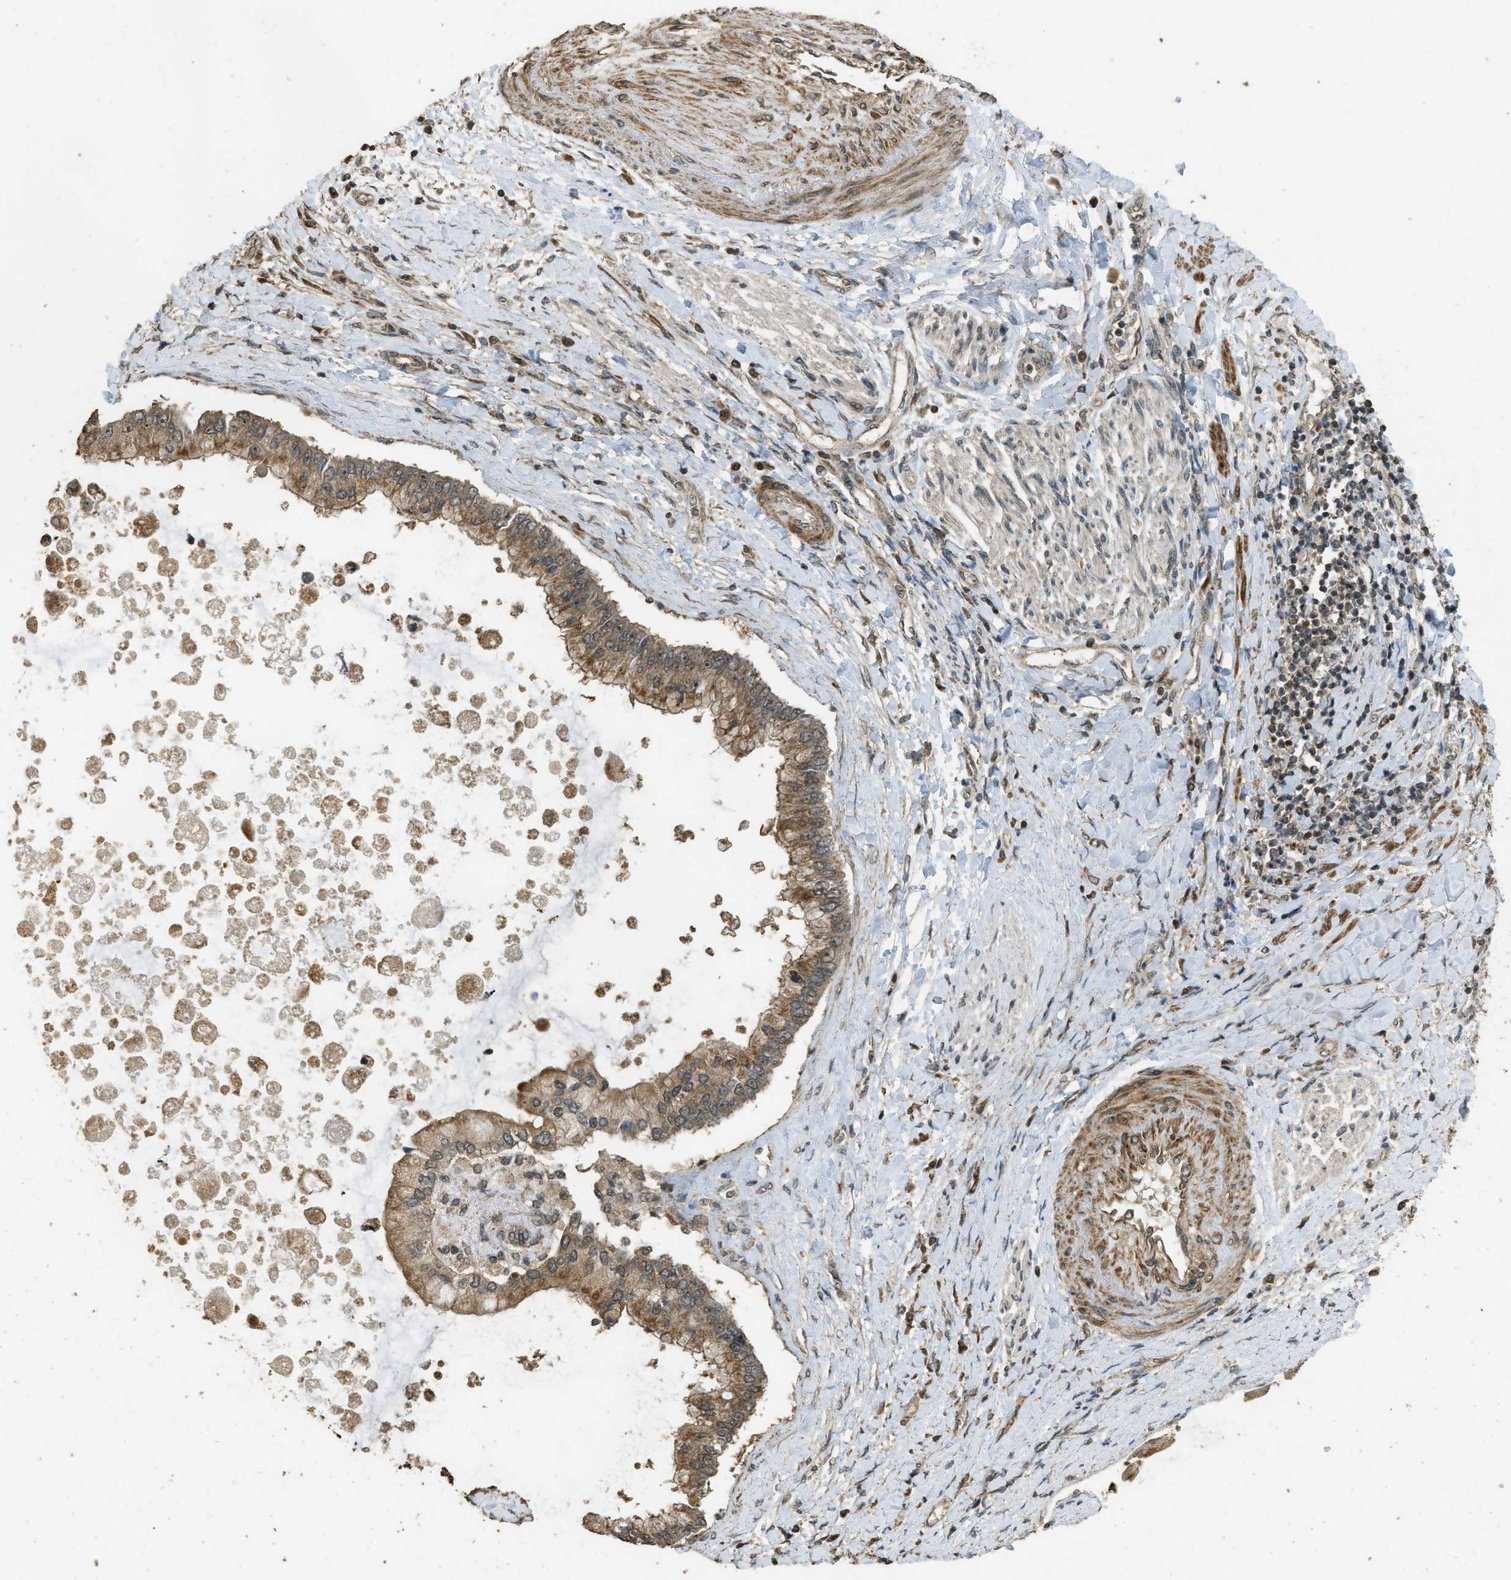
{"staining": {"intensity": "moderate", "quantity": ">75%", "location": "cytoplasmic/membranous,nuclear"}, "tissue": "liver cancer", "cell_type": "Tumor cells", "image_type": "cancer", "snomed": [{"axis": "morphology", "description": "Cholangiocarcinoma"}, {"axis": "topography", "description": "Liver"}], "caption": "Immunohistochemical staining of liver cancer exhibits medium levels of moderate cytoplasmic/membranous and nuclear positivity in about >75% of tumor cells.", "gene": "CTPS1", "patient": {"sex": "male", "age": 50}}